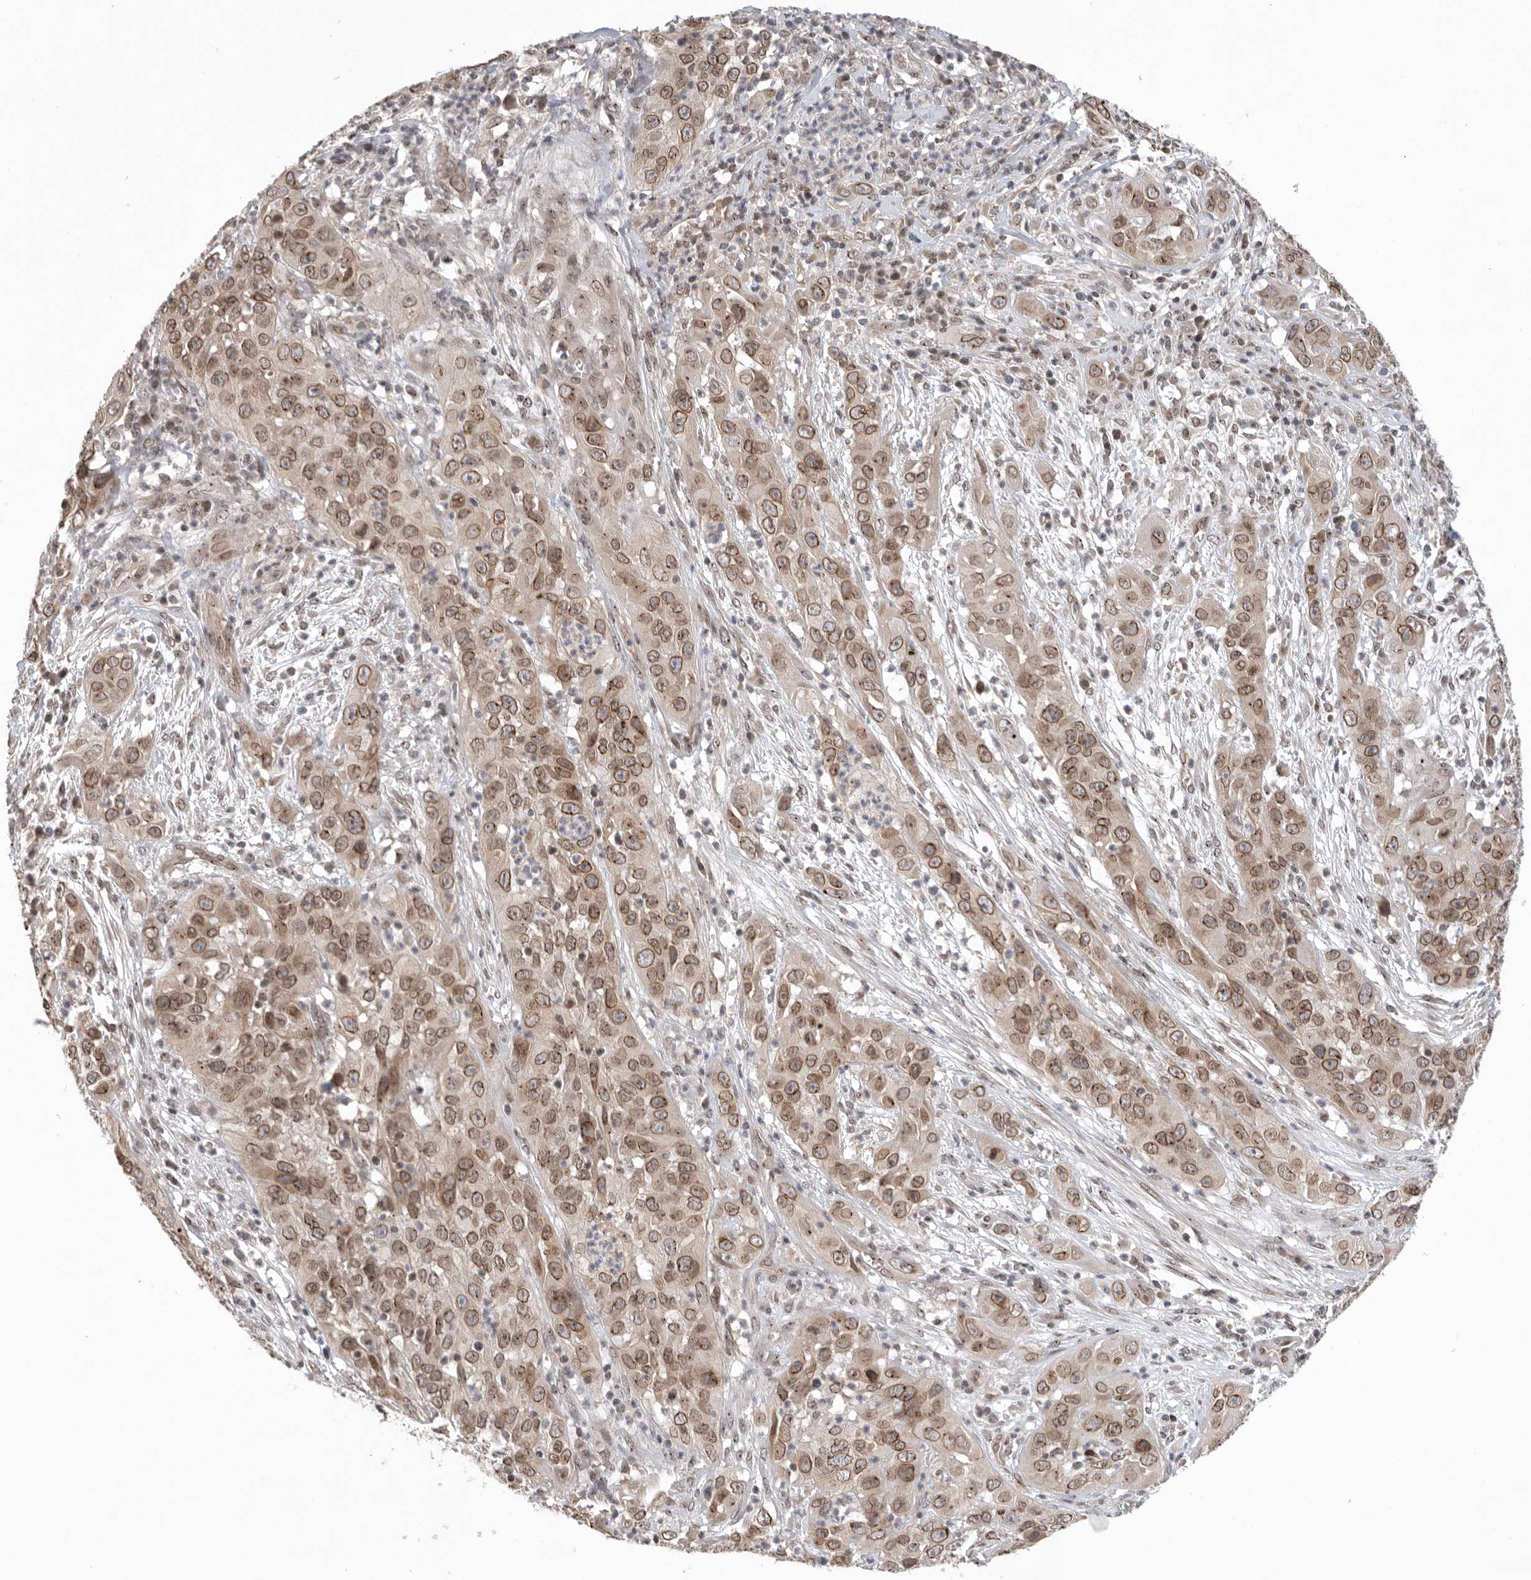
{"staining": {"intensity": "moderate", "quantity": ">75%", "location": "cytoplasmic/membranous,nuclear"}, "tissue": "cervical cancer", "cell_type": "Tumor cells", "image_type": "cancer", "snomed": [{"axis": "morphology", "description": "Squamous cell carcinoma, NOS"}, {"axis": "topography", "description": "Cervix"}], "caption": "Human cervical cancer (squamous cell carcinoma) stained with a protein marker shows moderate staining in tumor cells.", "gene": "LEMD3", "patient": {"sex": "female", "age": 32}}